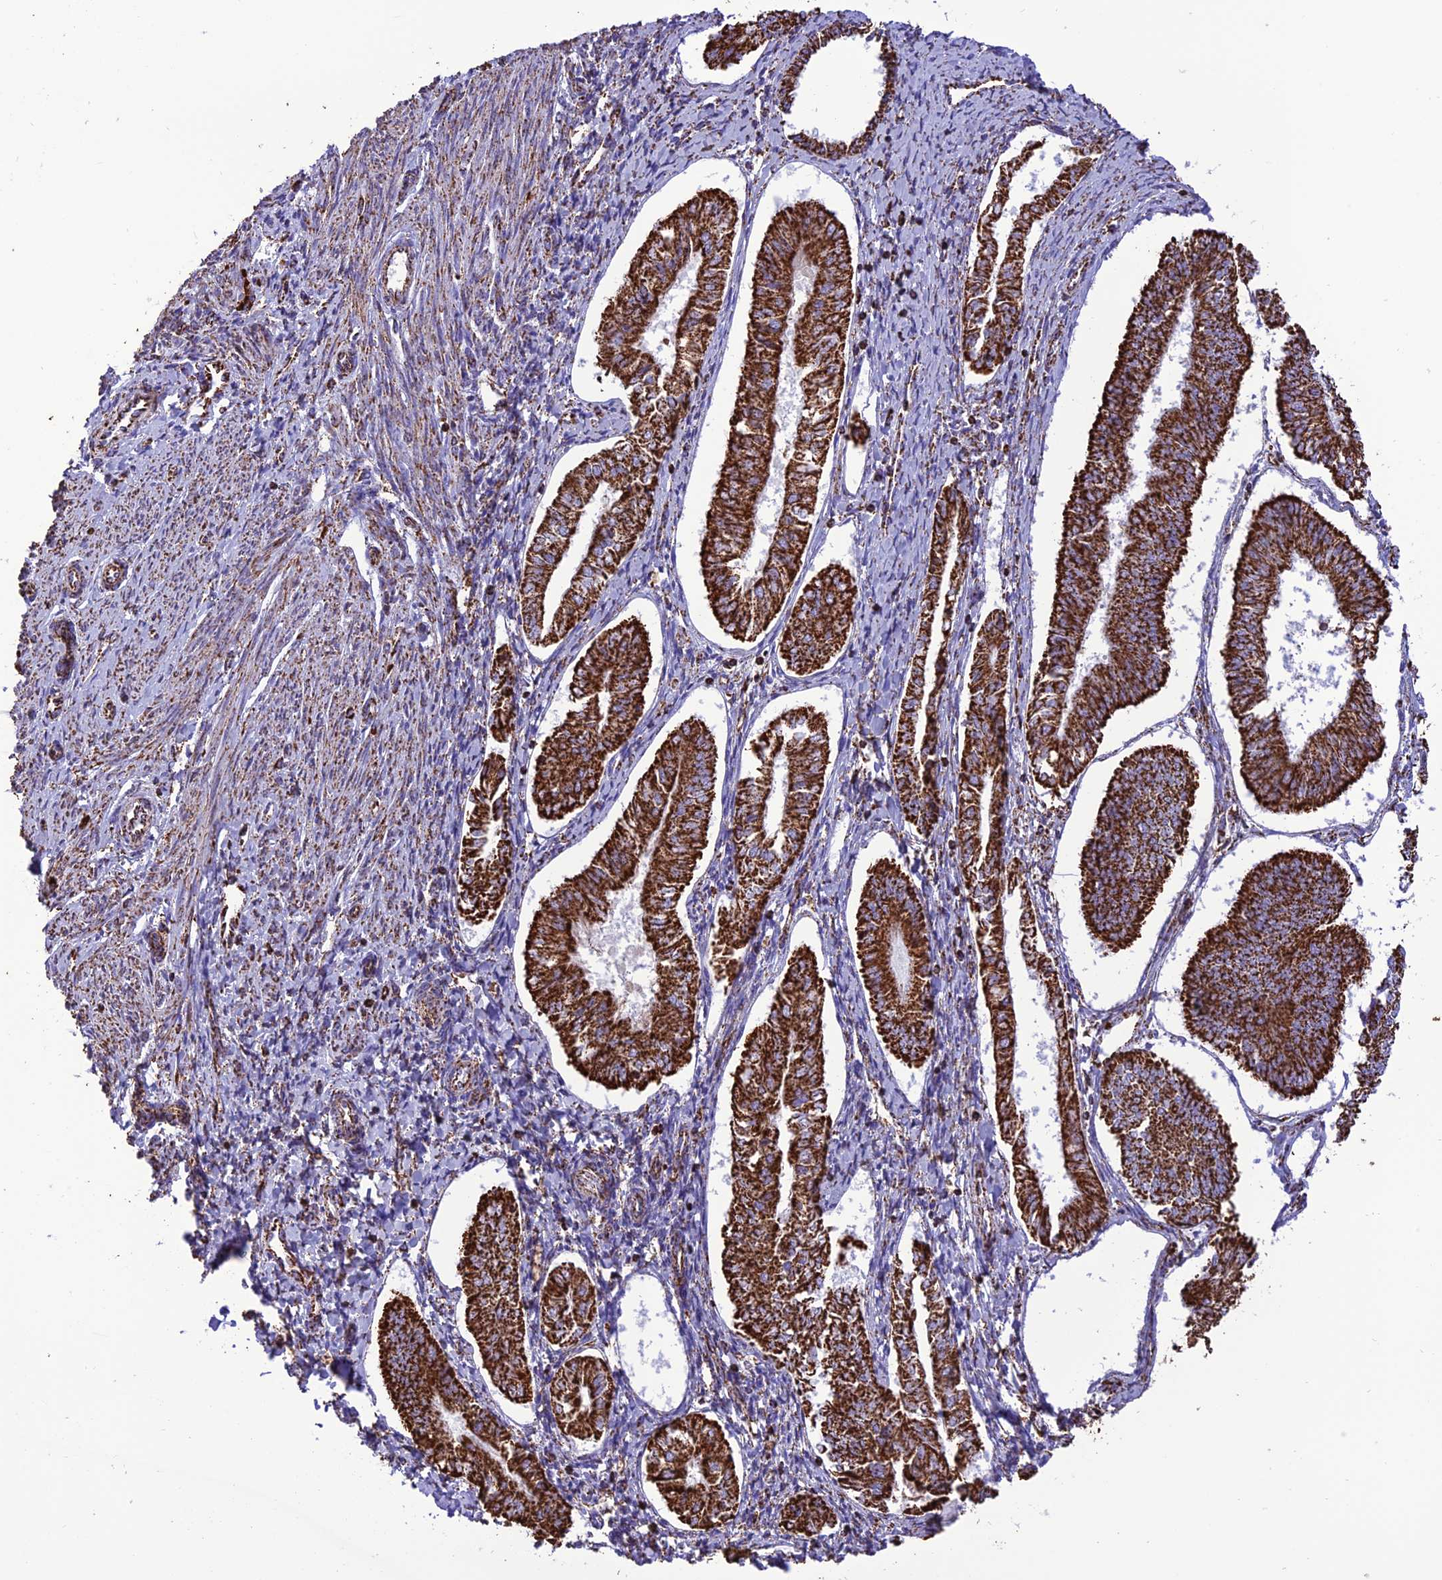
{"staining": {"intensity": "strong", "quantity": ">75%", "location": "cytoplasmic/membranous"}, "tissue": "endometrial cancer", "cell_type": "Tumor cells", "image_type": "cancer", "snomed": [{"axis": "morphology", "description": "Adenocarcinoma, NOS"}, {"axis": "topography", "description": "Endometrium"}], "caption": "Adenocarcinoma (endometrial) was stained to show a protein in brown. There is high levels of strong cytoplasmic/membranous staining in approximately >75% of tumor cells. Ihc stains the protein in brown and the nuclei are stained blue.", "gene": "NDUFAF1", "patient": {"sex": "female", "age": 58}}